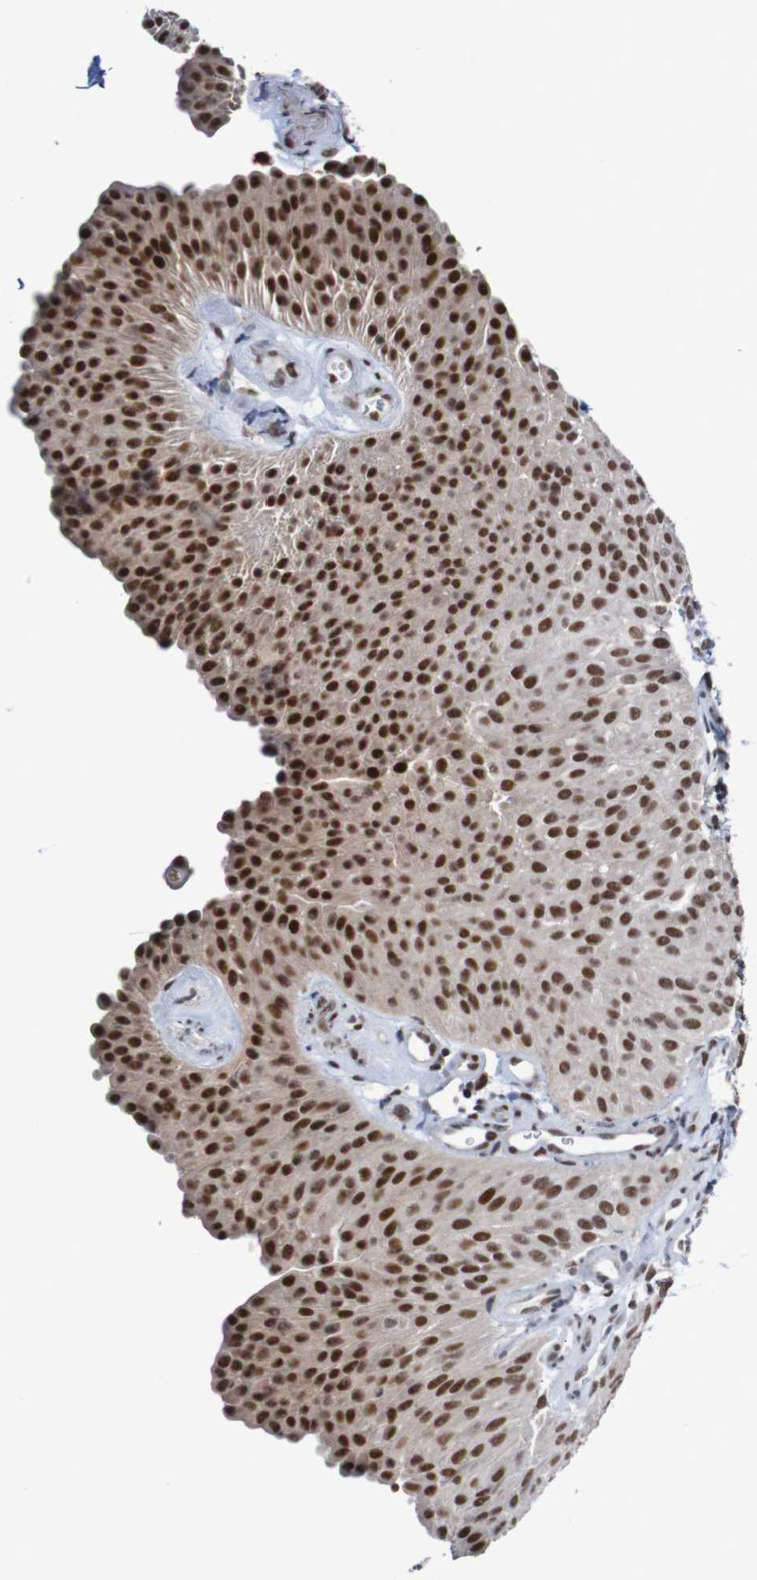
{"staining": {"intensity": "strong", "quantity": ">75%", "location": "nuclear"}, "tissue": "urothelial cancer", "cell_type": "Tumor cells", "image_type": "cancer", "snomed": [{"axis": "morphology", "description": "Urothelial carcinoma, Low grade"}, {"axis": "topography", "description": "Urinary bladder"}], "caption": "Low-grade urothelial carcinoma was stained to show a protein in brown. There is high levels of strong nuclear expression in about >75% of tumor cells. (DAB (3,3'-diaminobenzidine) IHC with brightfield microscopy, high magnification).", "gene": "CDC5L", "patient": {"sex": "female", "age": 60}}